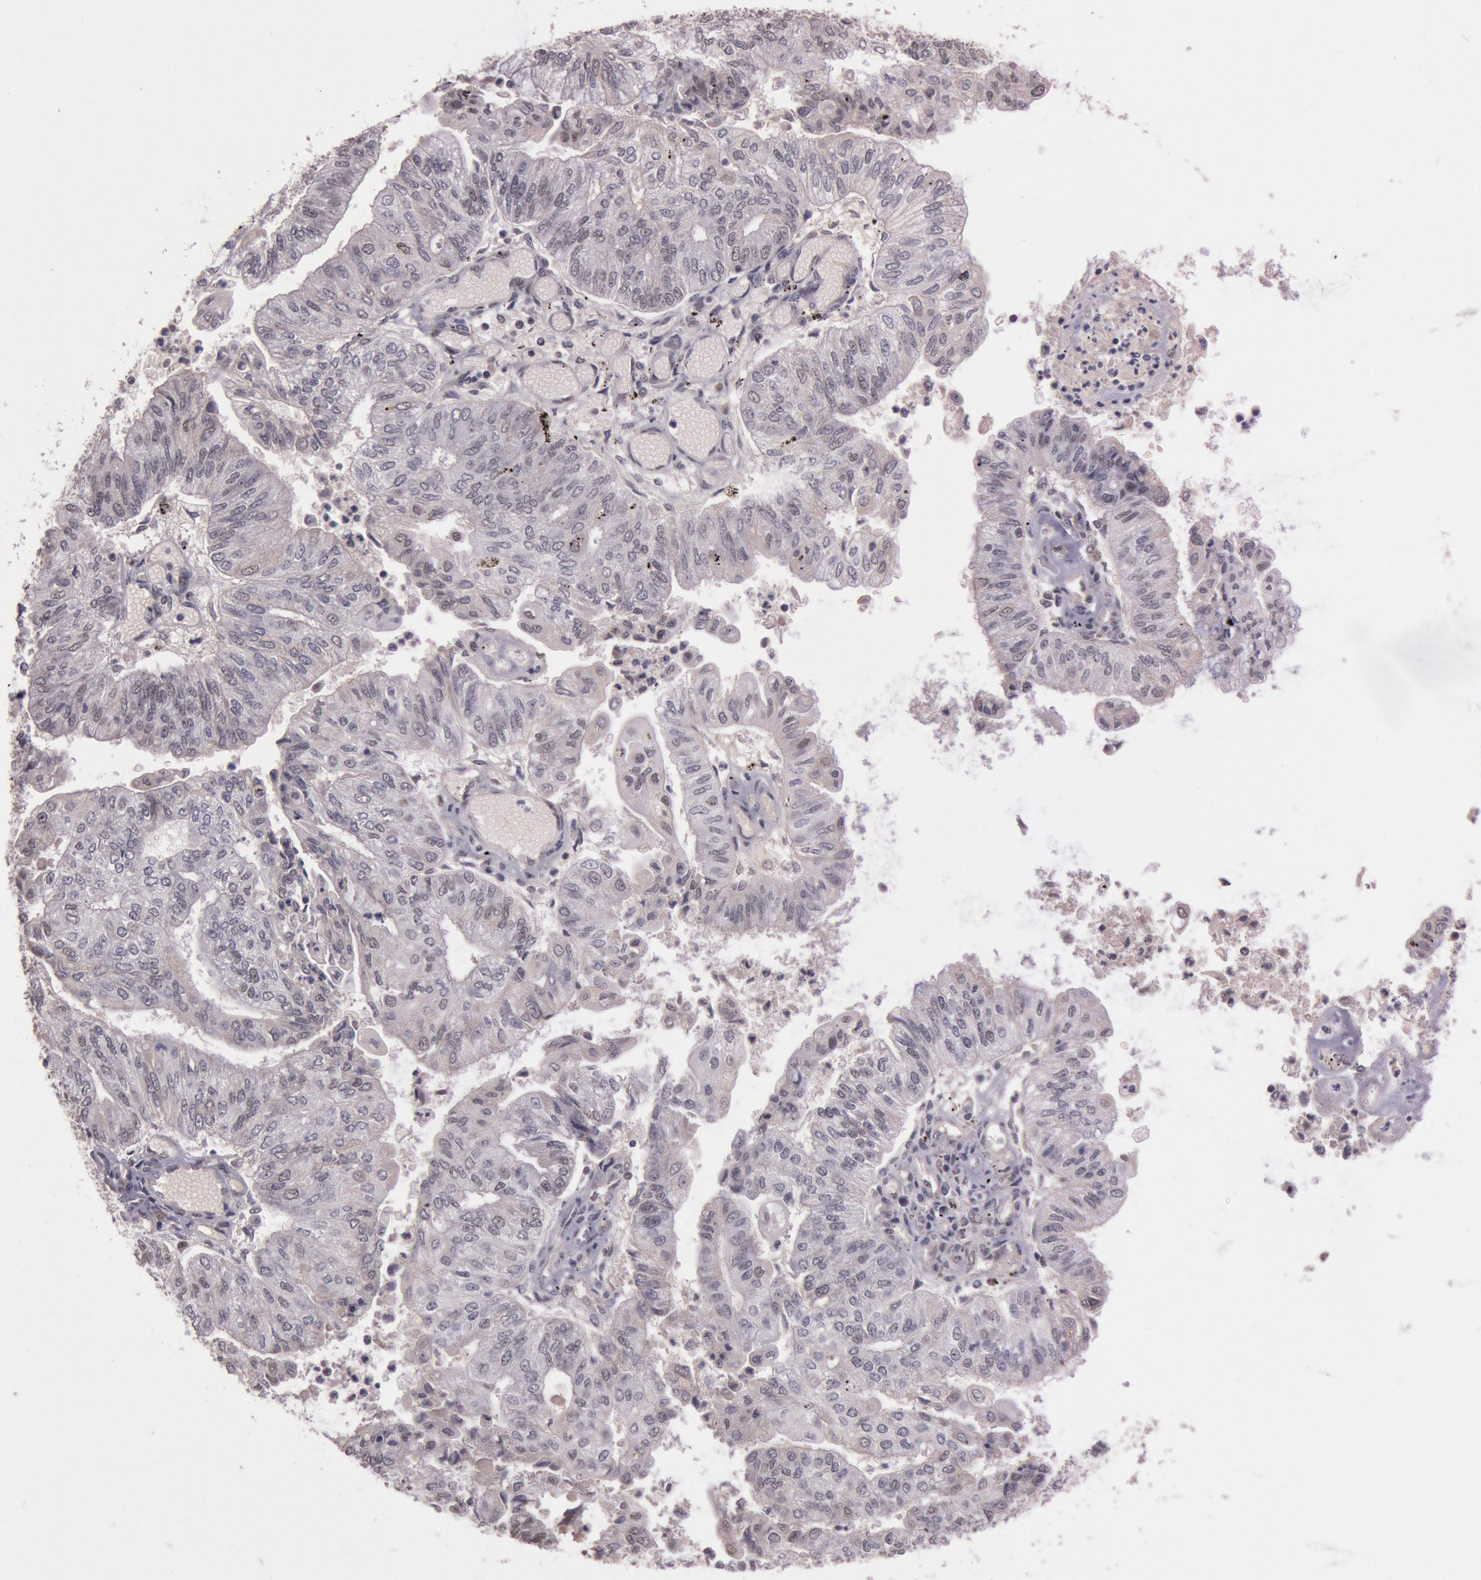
{"staining": {"intensity": "weak", "quantity": "<25%", "location": "nuclear"}, "tissue": "endometrial cancer", "cell_type": "Tumor cells", "image_type": "cancer", "snomed": [{"axis": "morphology", "description": "Adenocarcinoma, NOS"}, {"axis": "topography", "description": "Endometrium"}], "caption": "This is an immunohistochemistry photomicrograph of endometrial cancer. There is no positivity in tumor cells.", "gene": "TASL", "patient": {"sex": "female", "age": 59}}